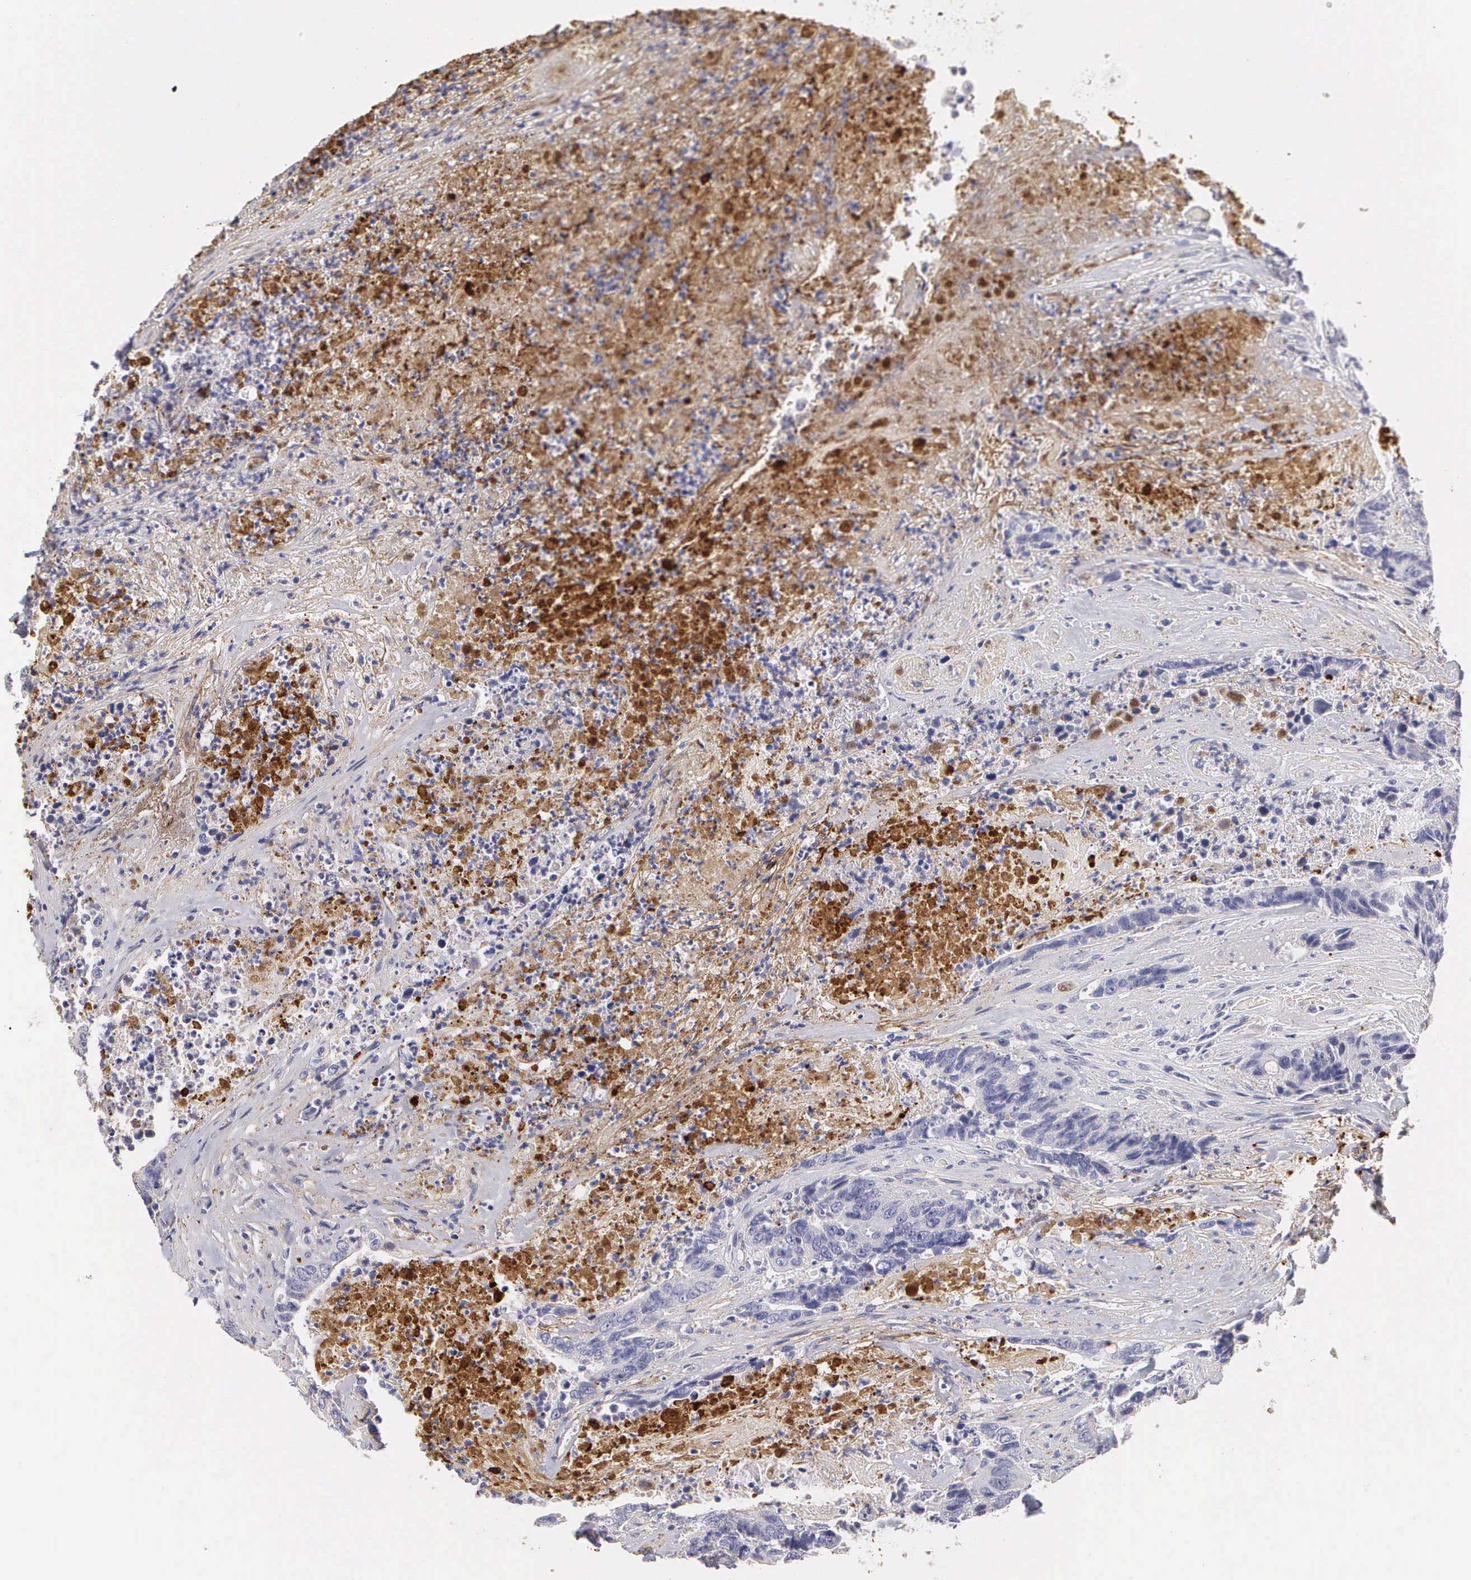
{"staining": {"intensity": "negative", "quantity": "none", "location": "none"}, "tissue": "colorectal cancer", "cell_type": "Tumor cells", "image_type": "cancer", "snomed": [{"axis": "morphology", "description": "Adenocarcinoma, NOS"}, {"axis": "topography", "description": "Rectum"}], "caption": "A histopathology image of human colorectal adenocarcinoma is negative for staining in tumor cells. Nuclei are stained in blue.", "gene": "CLU", "patient": {"sex": "female", "age": 65}}